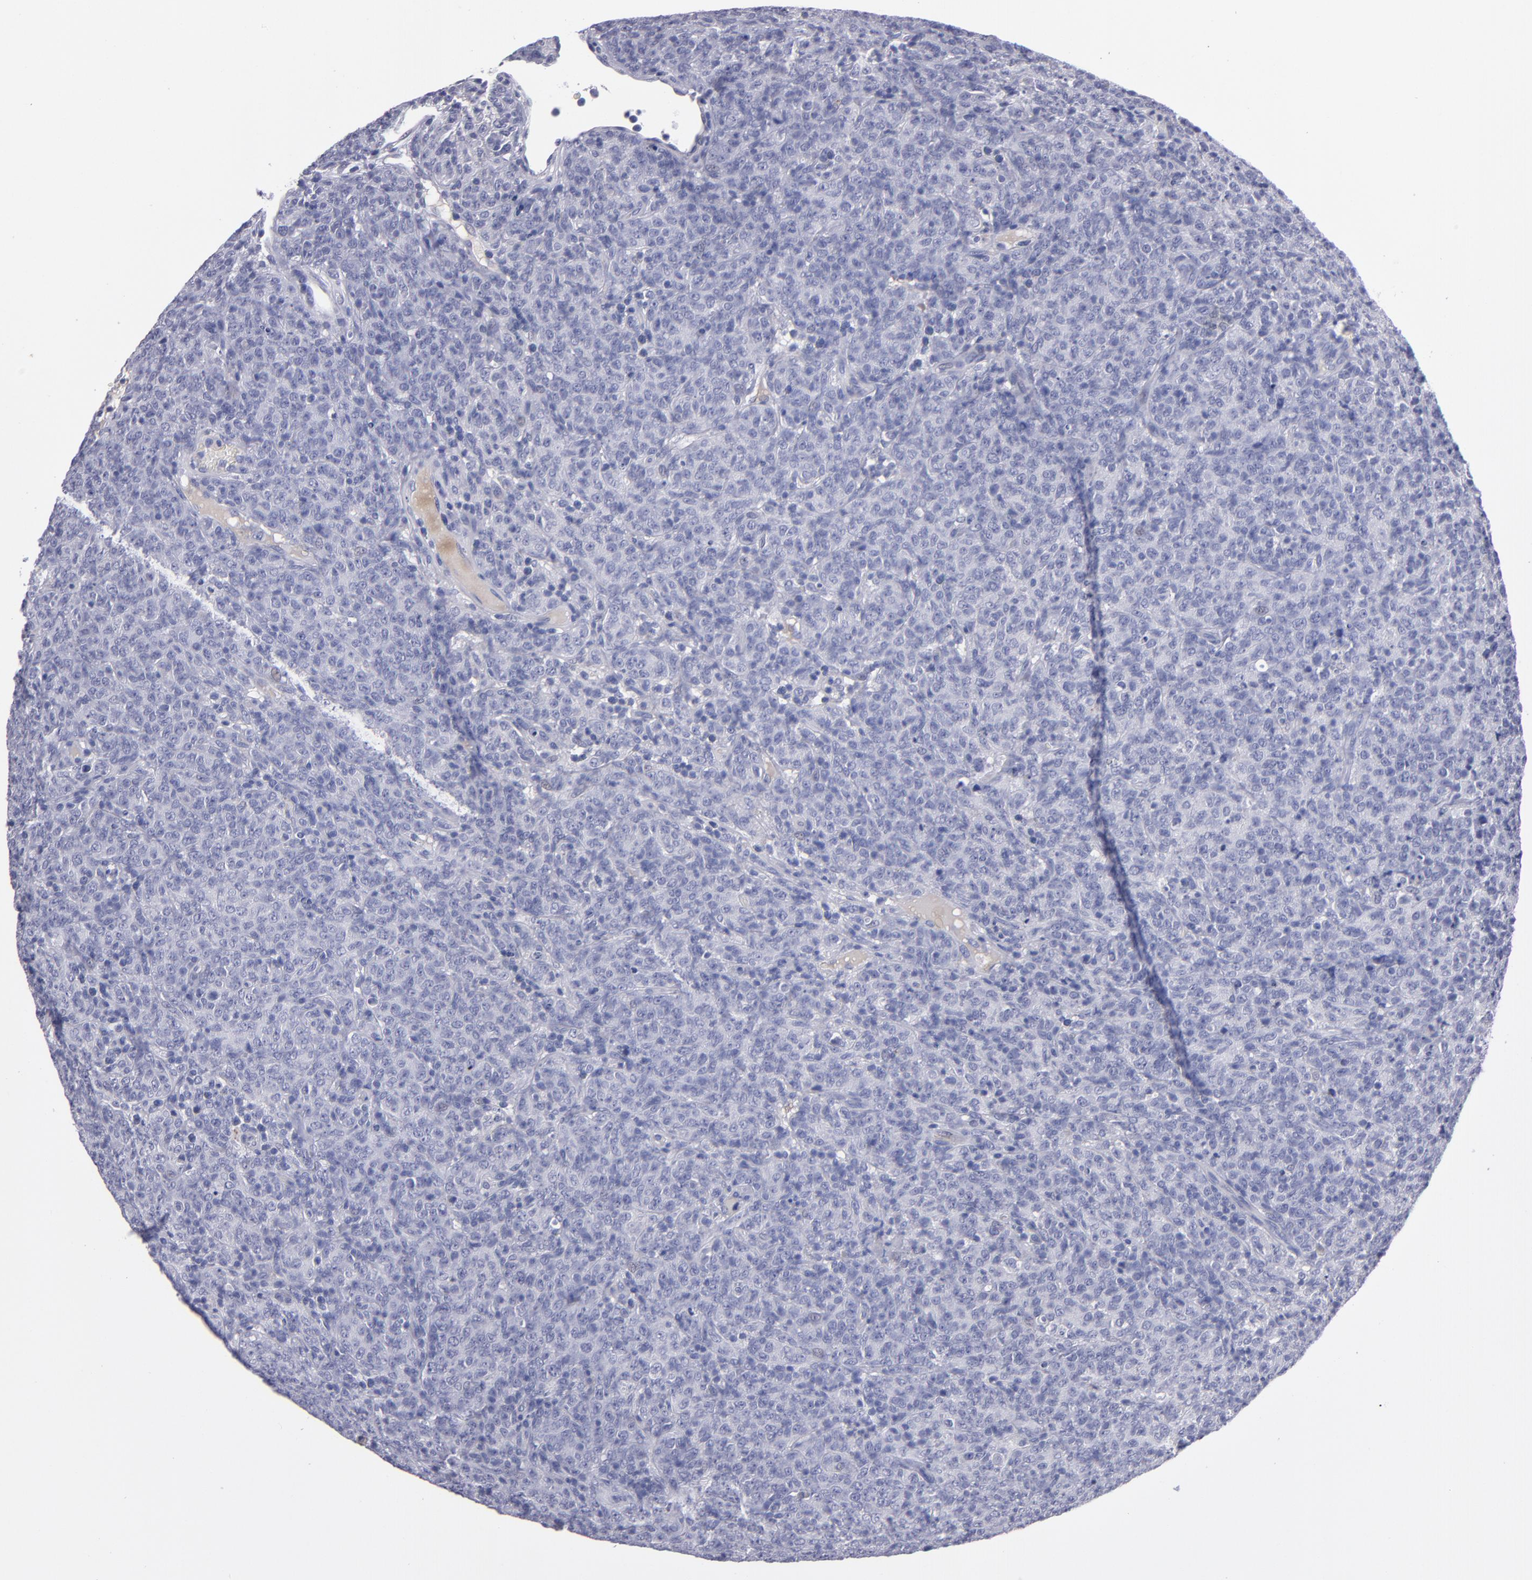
{"staining": {"intensity": "negative", "quantity": "none", "location": "none"}, "tissue": "lymphoma", "cell_type": "Tumor cells", "image_type": "cancer", "snomed": [{"axis": "morphology", "description": "Malignant lymphoma, non-Hodgkin's type, High grade"}, {"axis": "topography", "description": "Tonsil"}], "caption": "High power microscopy photomicrograph of an immunohistochemistry (IHC) photomicrograph of lymphoma, revealing no significant positivity in tumor cells.", "gene": "CDH3", "patient": {"sex": "female", "age": 36}}